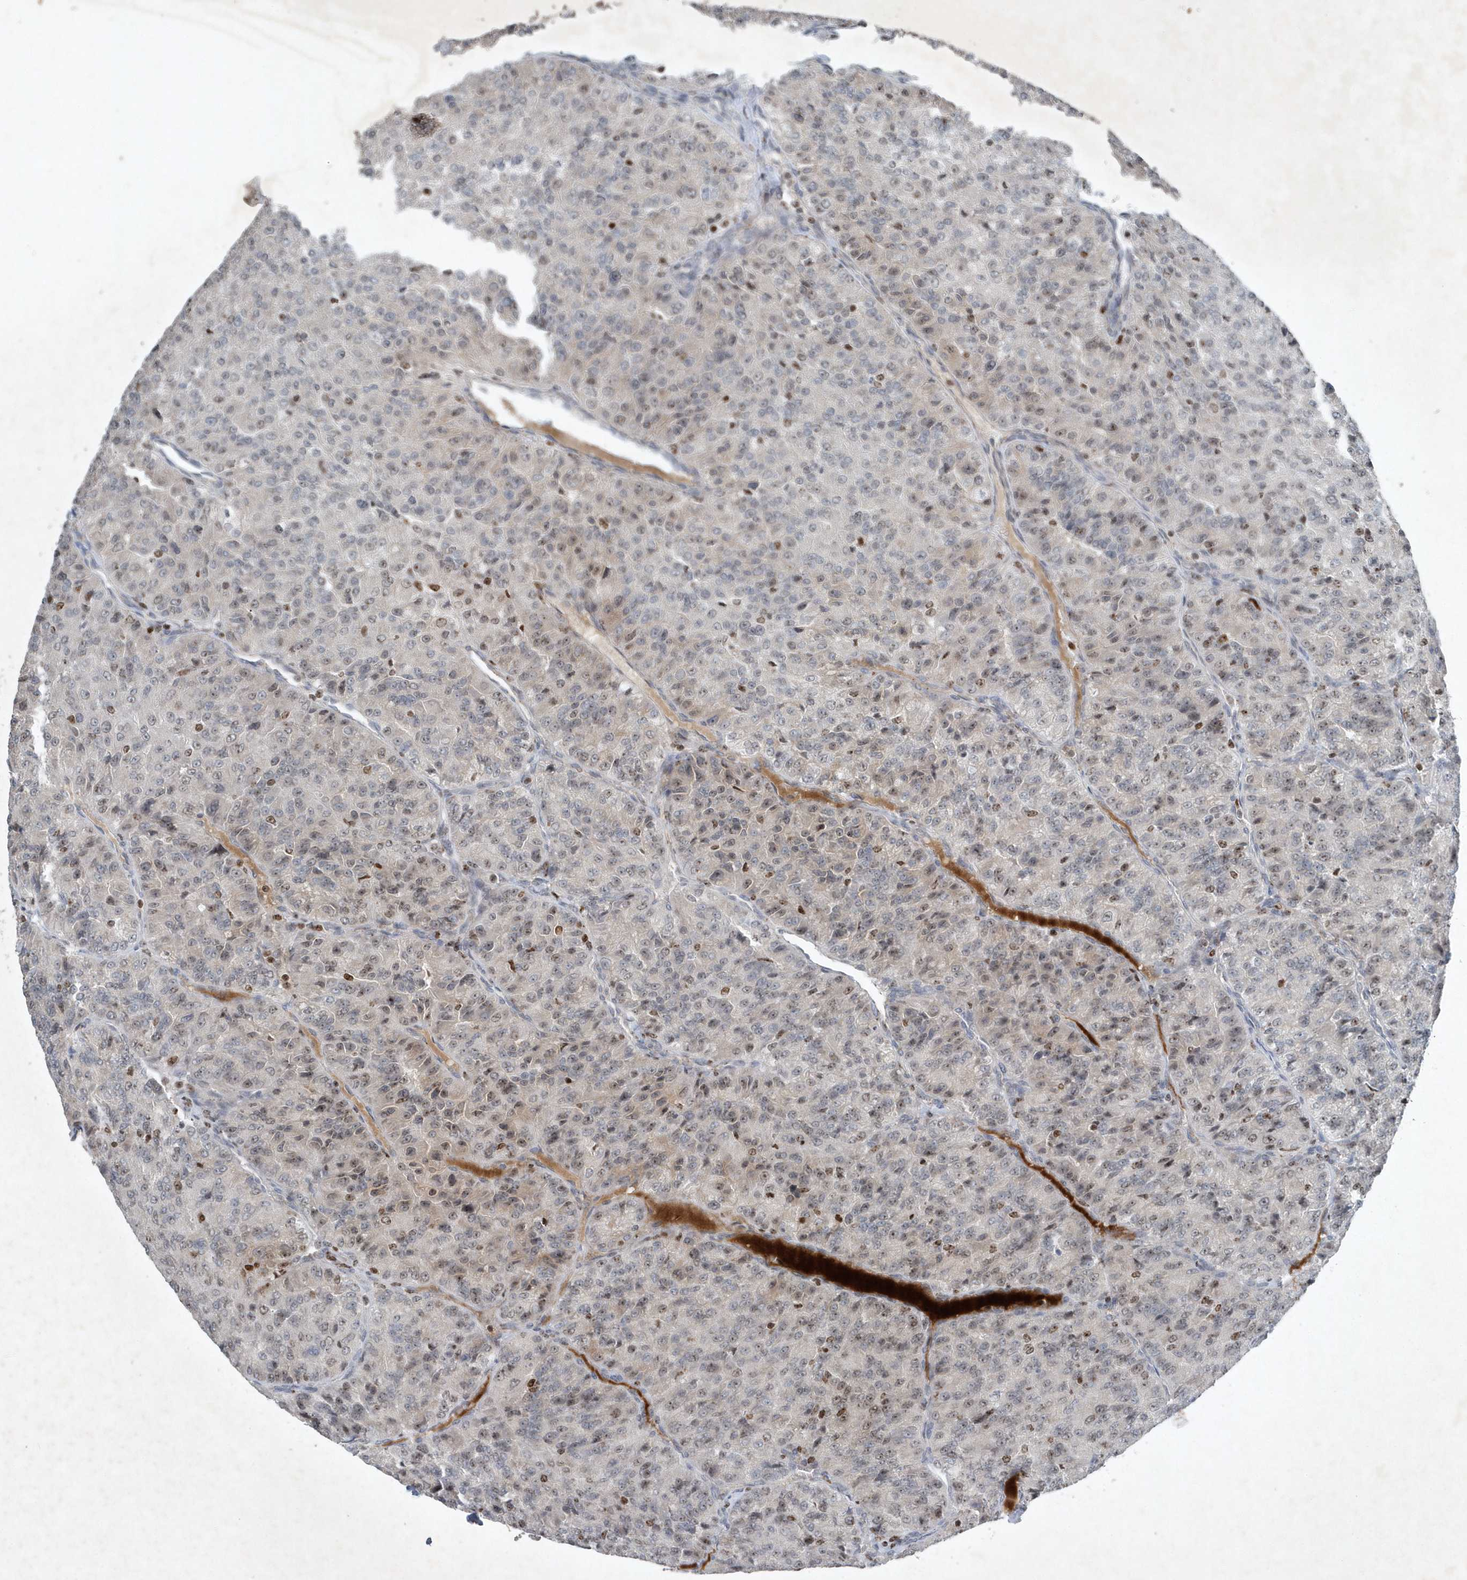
{"staining": {"intensity": "weak", "quantity": "25%-75%", "location": "nuclear"}, "tissue": "renal cancer", "cell_type": "Tumor cells", "image_type": "cancer", "snomed": [{"axis": "morphology", "description": "Adenocarcinoma, NOS"}, {"axis": "topography", "description": "Kidney"}], "caption": "The image displays staining of renal cancer (adenocarcinoma), revealing weak nuclear protein expression (brown color) within tumor cells. Using DAB (3,3'-diaminobenzidine) (brown) and hematoxylin (blue) stains, captured at high magnification using brightfield microscopy.", "gene": "QTRT2", "patient": {"sex": "female", "age": 63}}